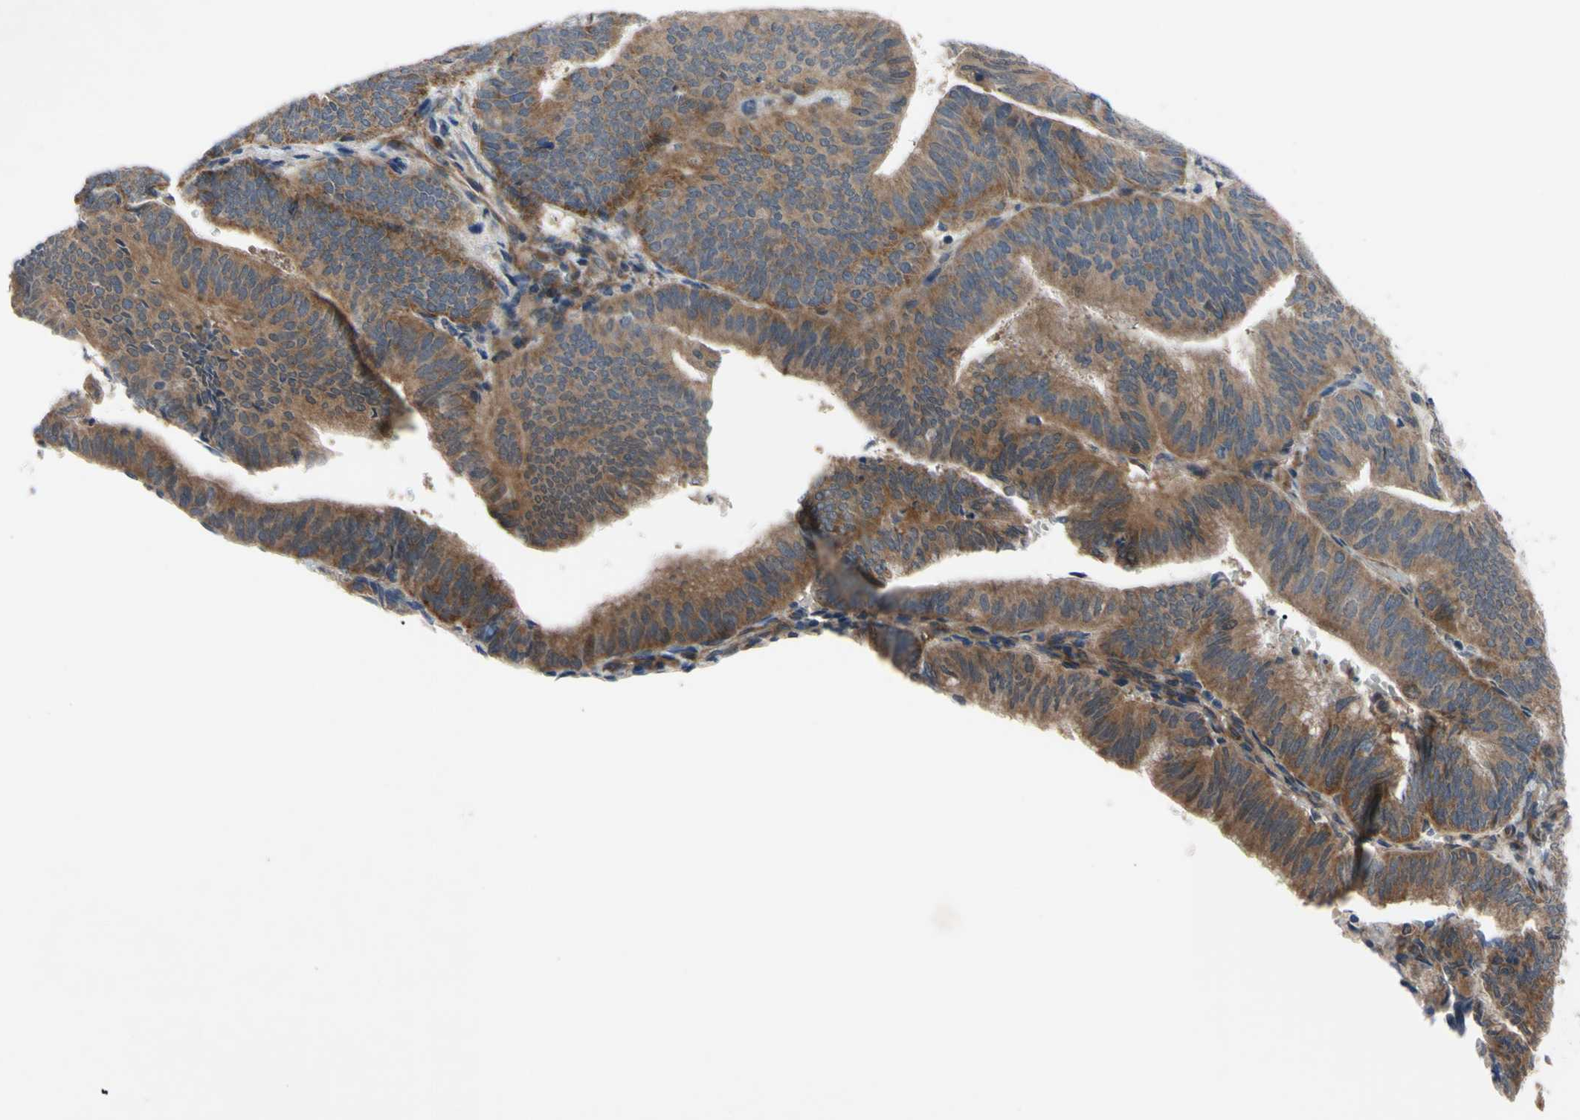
{"staining": {"intensity": "moderate", "quantity": ">75%", "location": "cytoplasmic/membranous"}, "tissue": "endometrial cancer", "cell_type": "Tumor cells", "image_type": "cancer", "snomed": [{"axis": "morphology", "description": "Adenocarcinoma, NOS"}, {"axis": "topography", "description": "Uterus"}], "caption": "This photomicrograph exhibits endometrial cancer (adenocarcinoma) stained with immunohistochemistry to label a protein in brown. The cytoplasmic/membranous of tumor cells show moderate positivity for the protein. Nuclei are counter-stained blue.", "gene": "SVIL", "patient": {"sex": "female", "age": 60}}